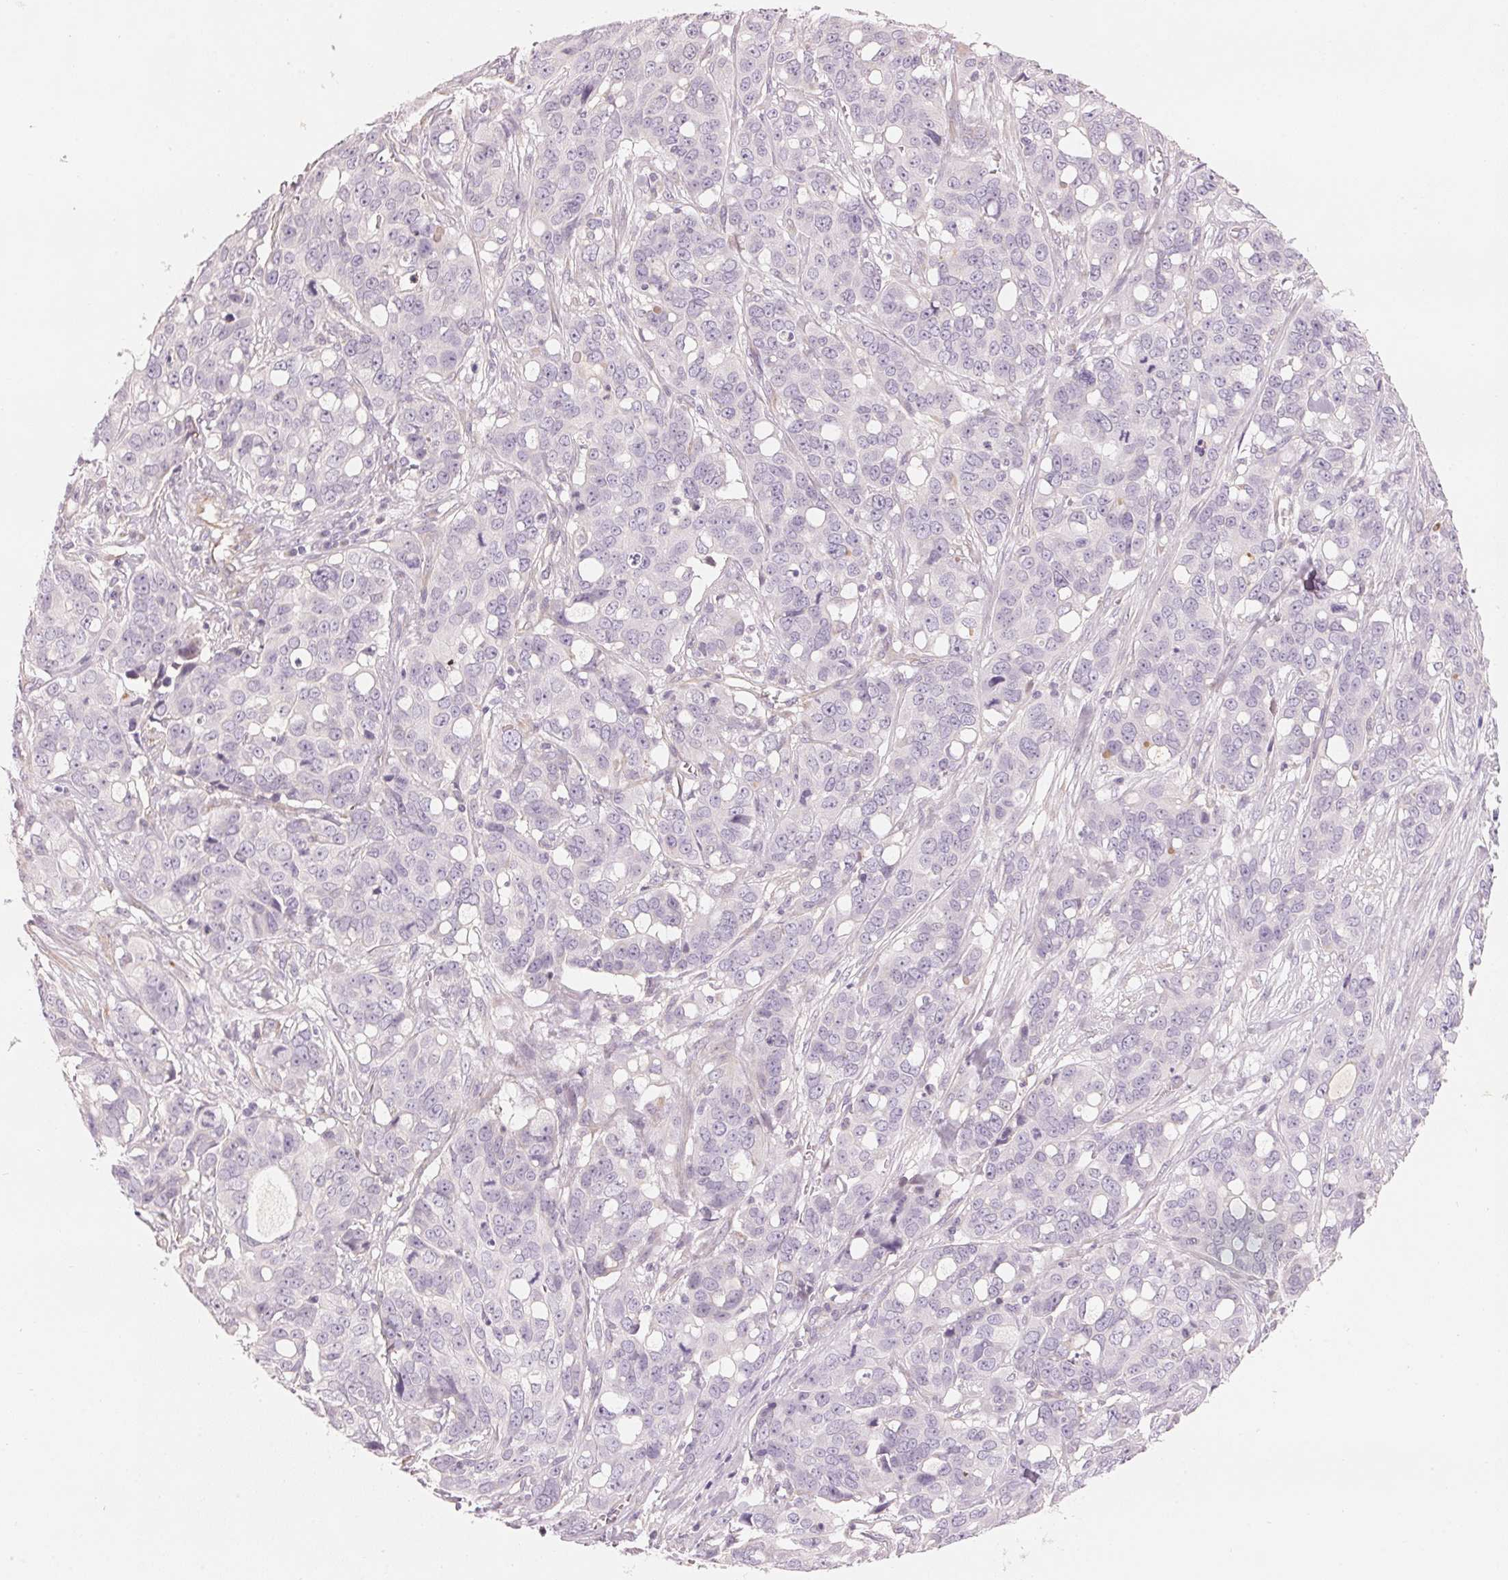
{"staining": {"intensity": "negative", "quantity": "none", "location": "none"}, "tissue": "ovarian cancer", "cell_type": "Tumor cells", "image_type": "cancer", "snomed": [{"axis": "morphology", "description": "Carcinoma, endometroid"}, {"axis": "topography", "description": "Ovary"}], "caption": "This is an IHC micrograph of human ovarian cancer. There is no positivity in tumor cells.", "gene": "CFHR2", "patient": {"sex": "female", "age": 78}}